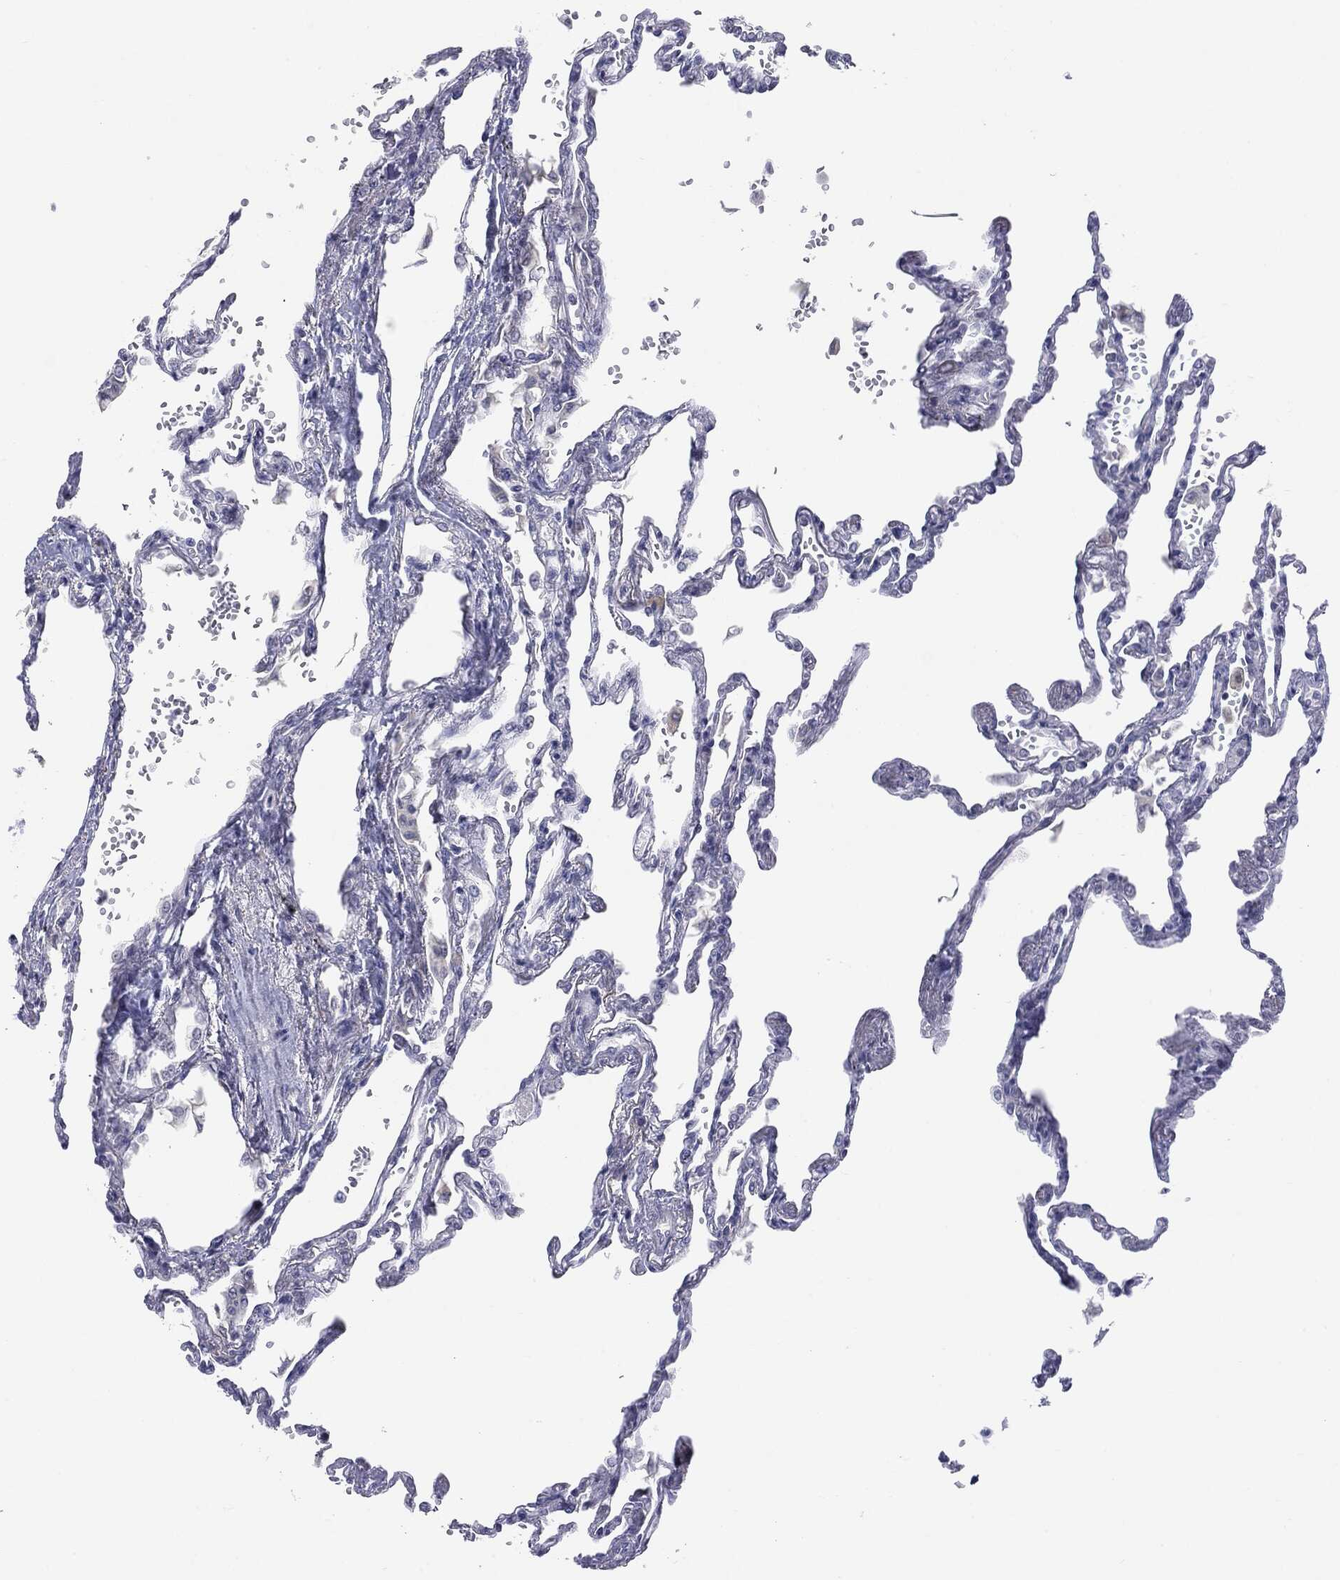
{"staining": {"intensity": "negative", "quantity": "none", "location": "none"}, "tissue": "lung", "cell_type": "Alveolar cells", "image_type": "normal", "snomed": [{"axis": "morphology", "description": "Normal tissue, NOS"}, {"axis": "topography", "description": "Lung"}], "caption": "Image shows no protein expression in alveolar cells of benign lung.", "gene": "SLC5A5", "patient": {"sex": "male", "age": 78}}